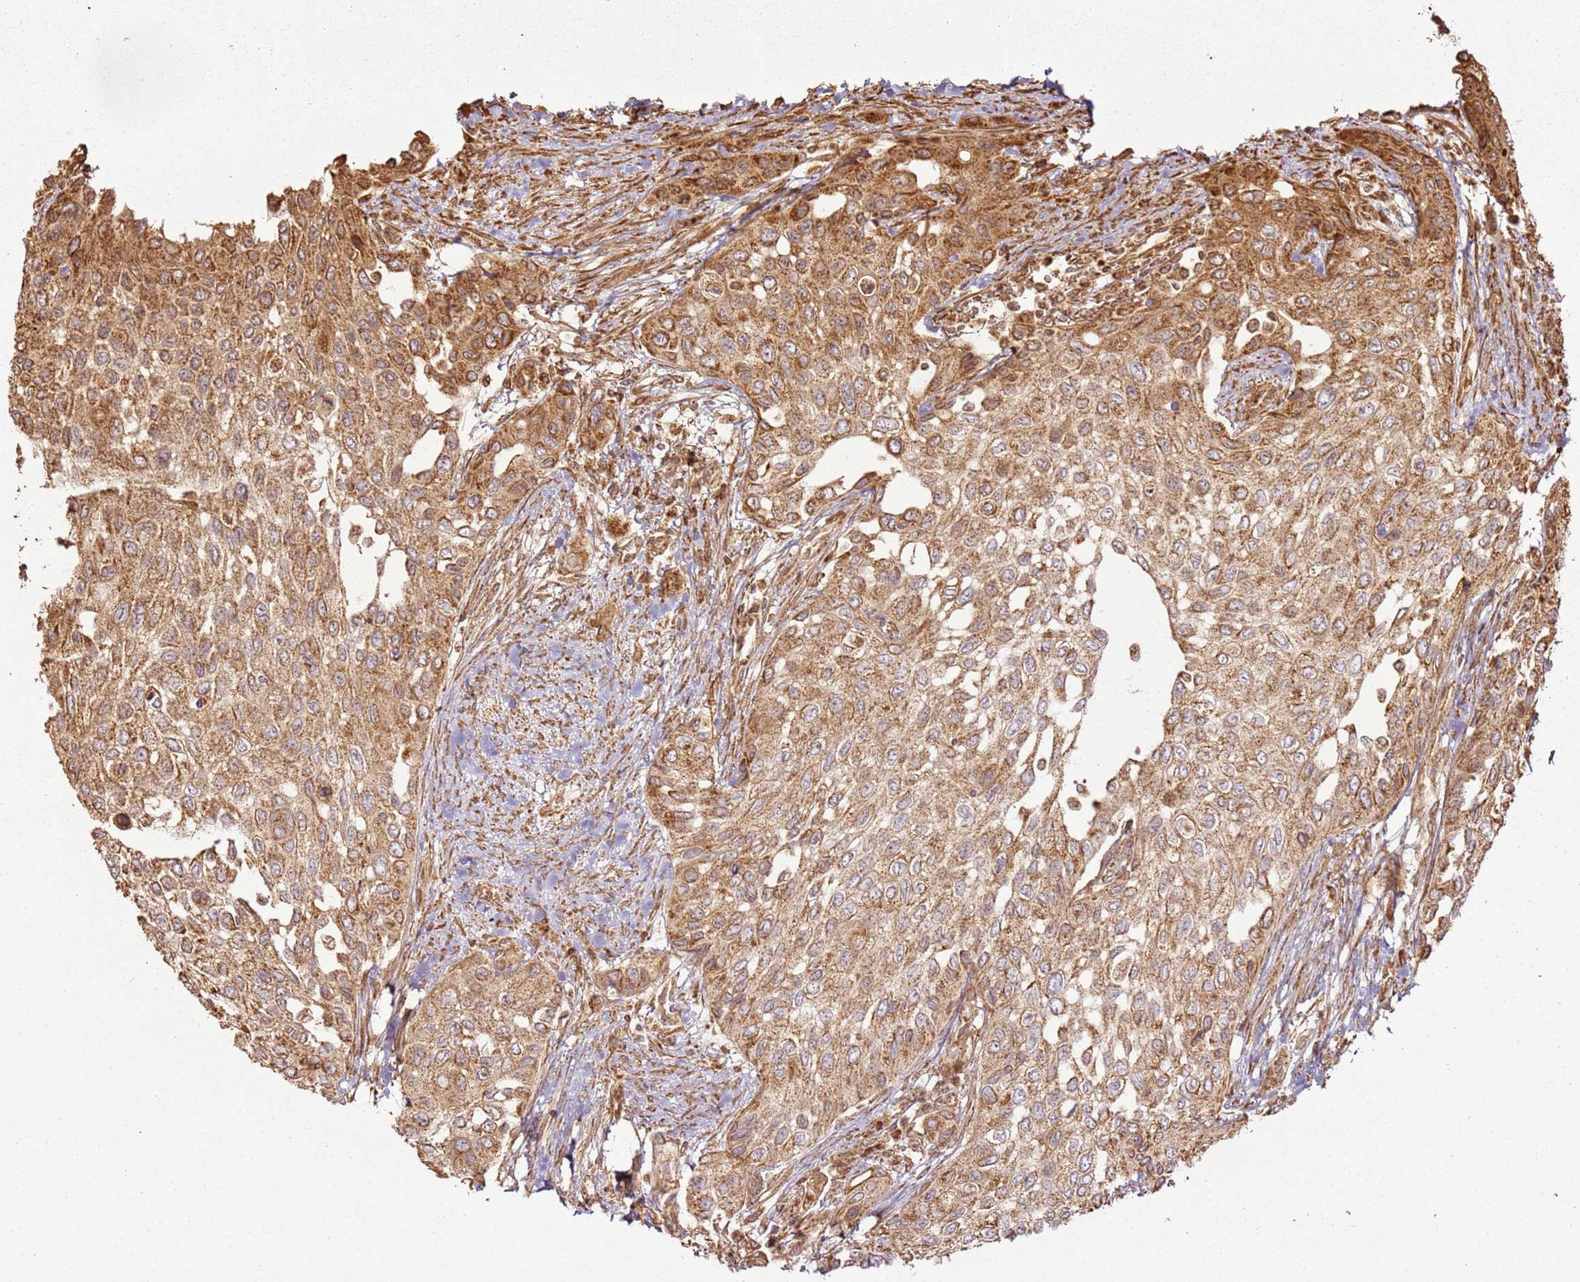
{"staining": {"intensity": "moderate", "quantity": ">75%", "location": "cytoplasmic/membranous"}, "tissue": "urothelial cancer", "cell_type": "Tumor cells", "image_type": "cancer", "snomed": [{"axis": "morphology", "description": "Normal tissue, NOS"}, {"axis": "morphology", "description": "Urothelial carcinoma, High grade"}, {"axis": "topography", "description": "Vascular tissue"}, {"axis": "topography", "description": "Urinary bladder"}], "caption": "IHC staining of urothelial carcinoma (high-grade), which reveals medium levels of moderate cytoplasmic/membranous positivity in about >75% of tumor cells indicating moderate cytoplasmic/membranous protein staining. The staining was performed using DAB (brown) for protein detection and nuclei were counterstained in hematoxylin (blue).", "gene": "MRPS6", "patient": {"sex": "female", "age": 56}}